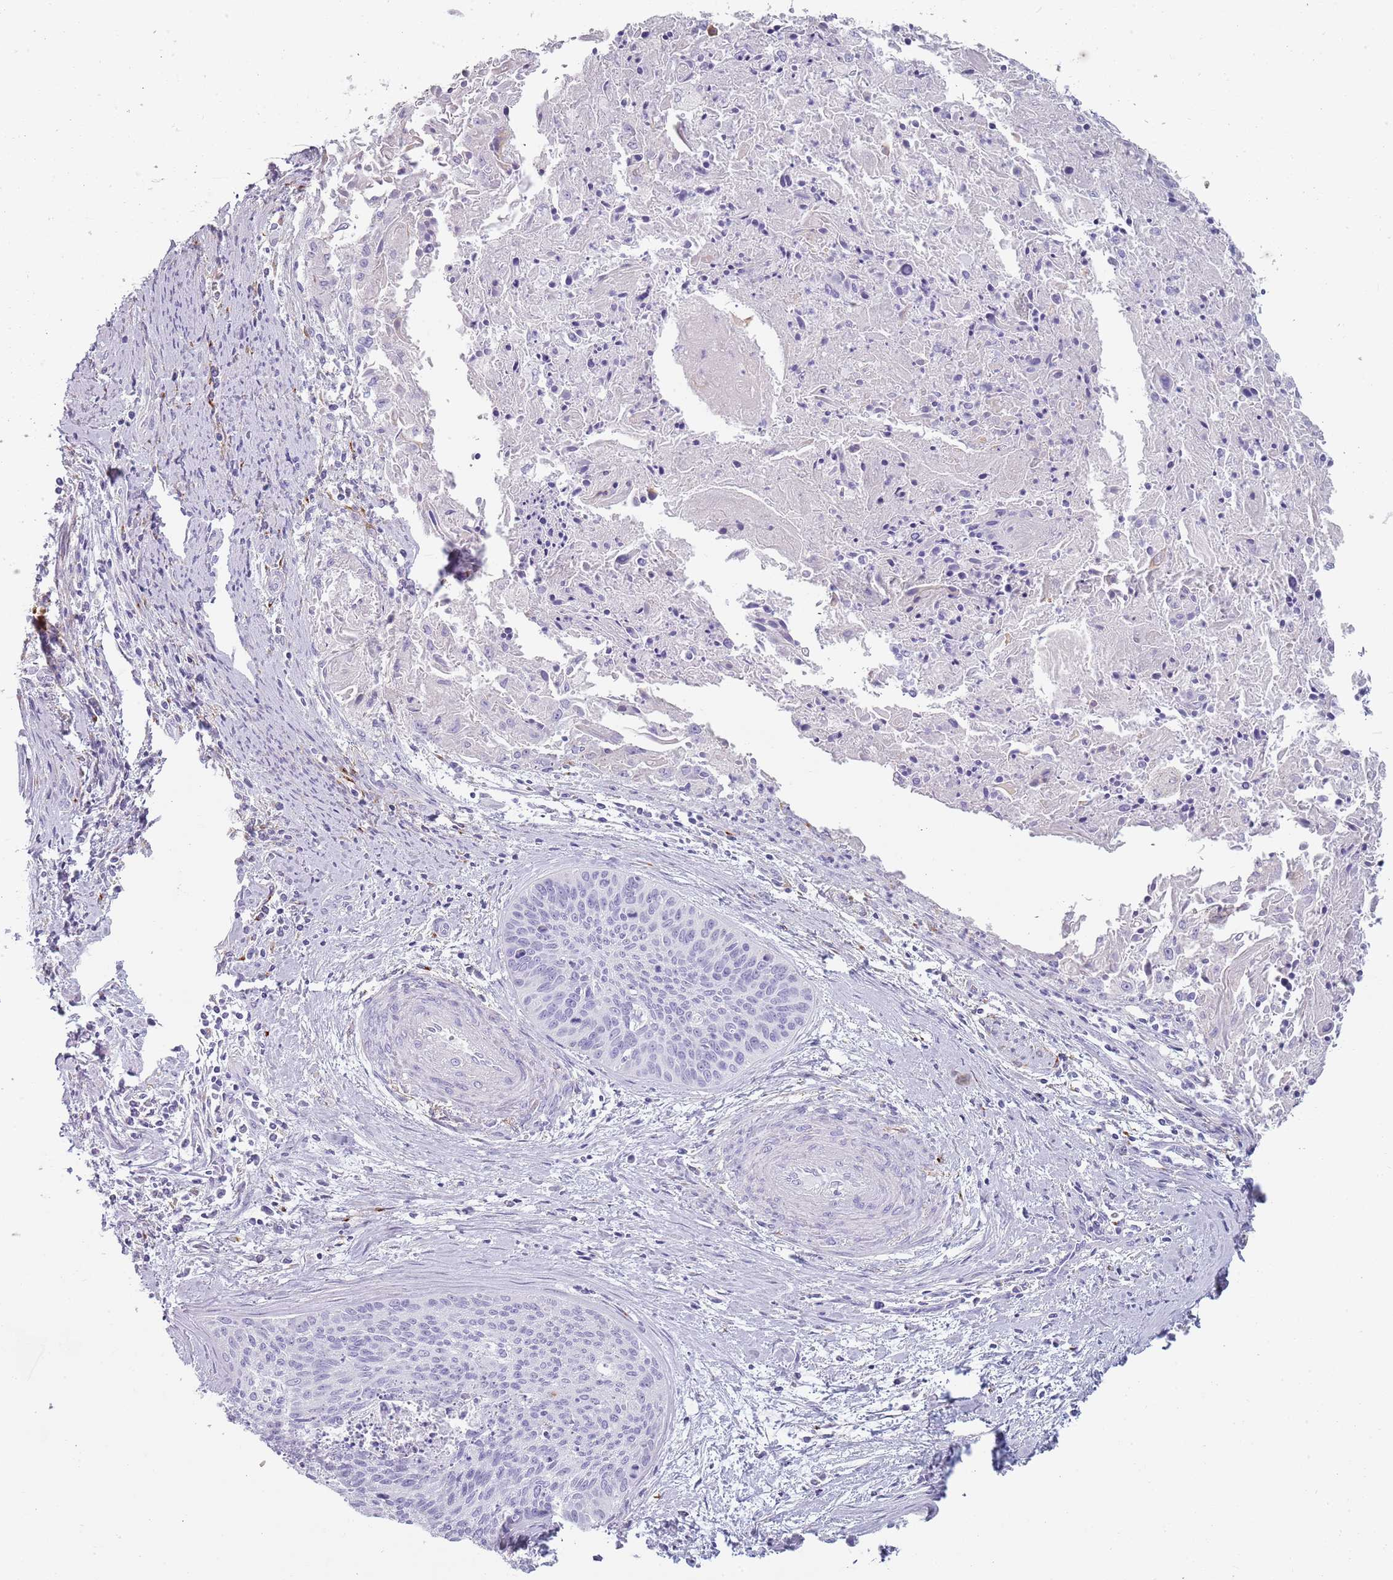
{"staining": {"intensity": "negative", "quantity": "none", "location": "none"}, "tissue": "cervical cancer", "cell_type": "Tumor cells", "image_type": "cancer", "snomed": [{"axis": "morphology", "description": "Squamous cell carcinoma, NOS"}, {"axis": "topography", "description": "Cervix"}], "caption": "The IHC histopathology image has no significant expression in tumor cells of cervical cancer tissue.", "gene": "COLEC12", "patient": {"sex": "female", "age": 55}}